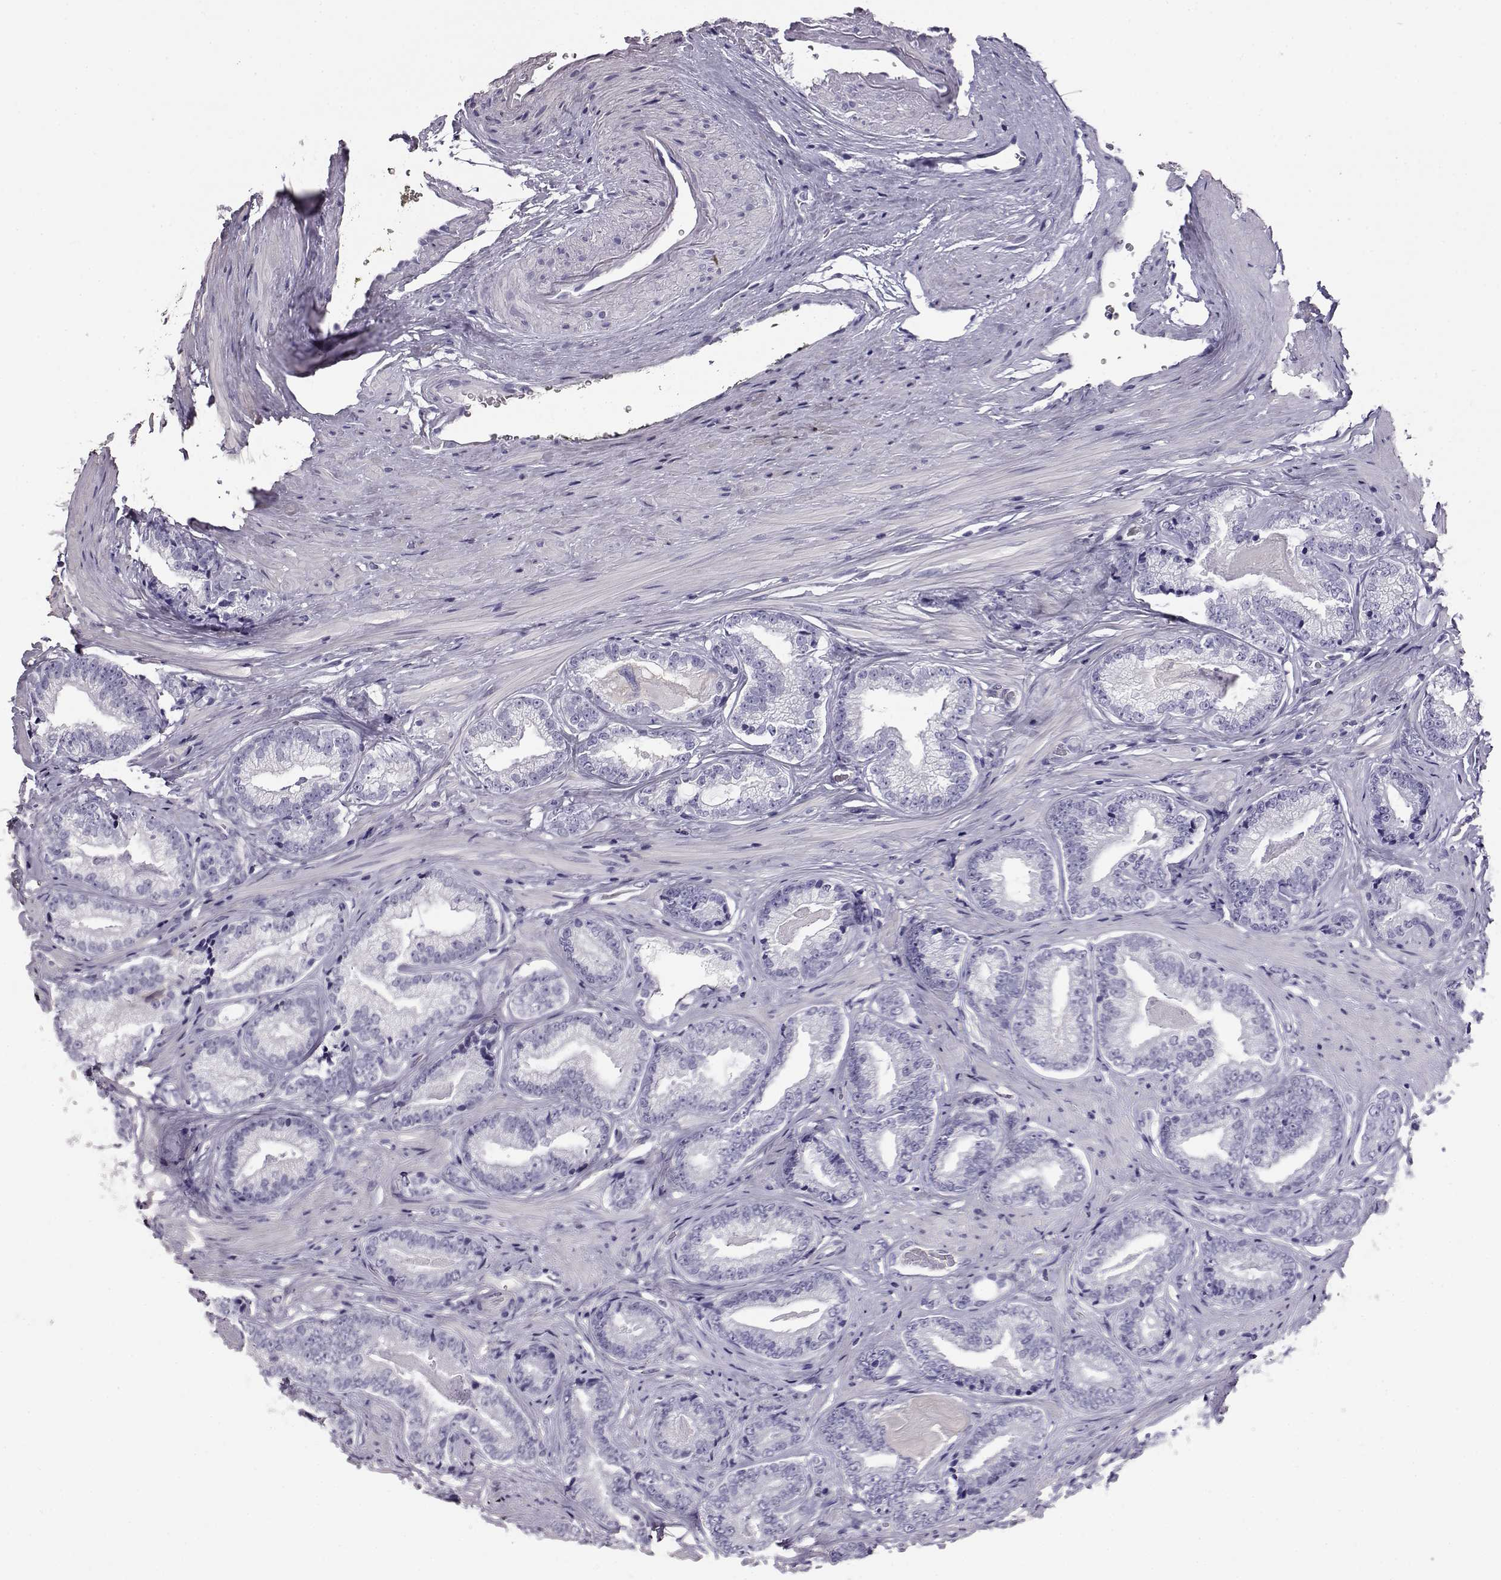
{"staining": {"intensity": "negative", "quantity": "none", "location": "none"}, "tissue": "prostate cancer", "cell_type": "Tumor cells", "image_type": "cancer", "snomed": [{"axis": "morphology", "description": "Adenocarcinoma, Low grade"}, {"axis": "topography", "description": "Prostate"}], "caption": "Human low-grade adenocarcinoma (prostate) stained for a protein using IHC reveals no expression in tumor cells.", "gene": "AKR1B1", "patient": {"sex": "male", "age": 61}}